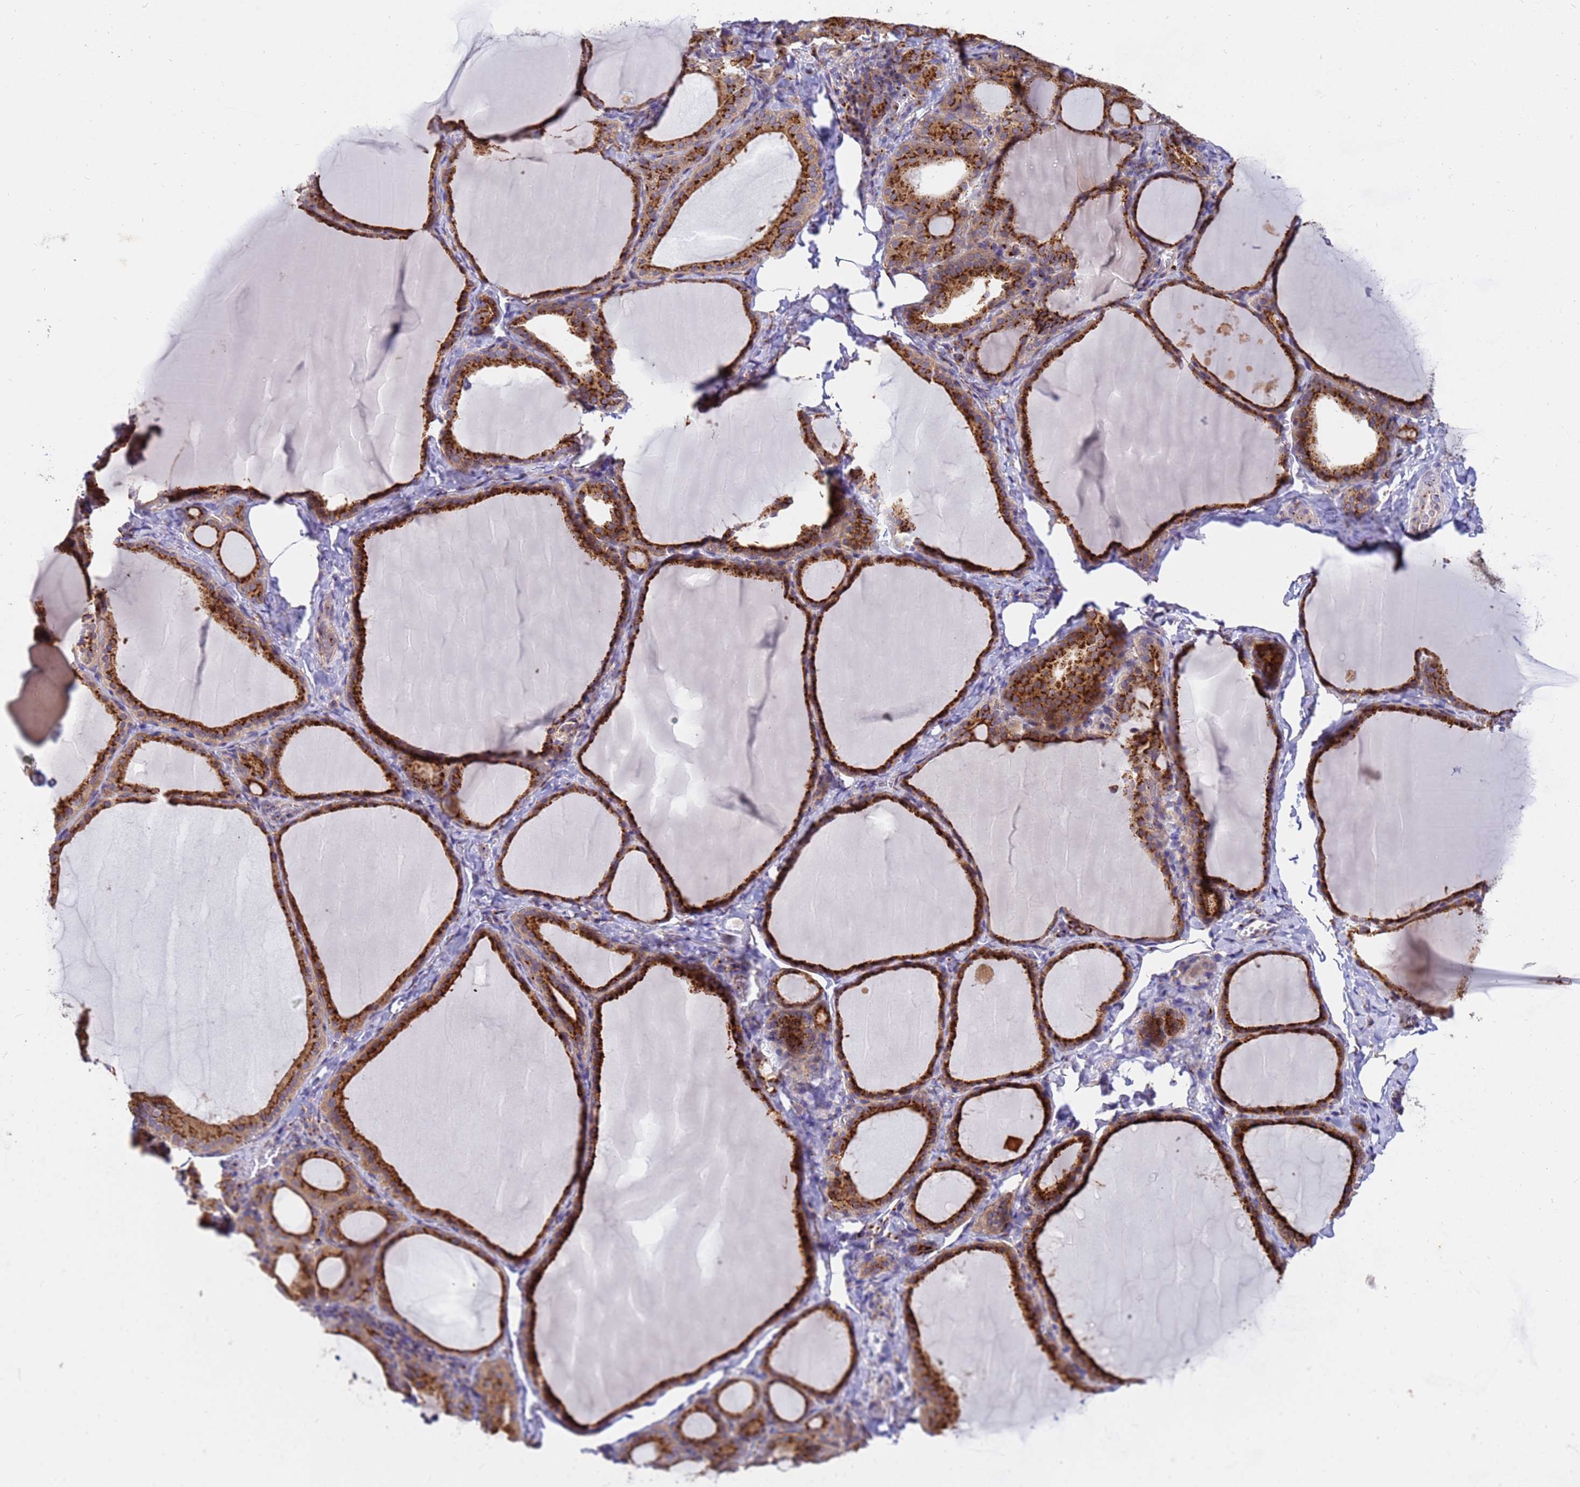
{"staining": {"intensity": "strong", "quantity": ">75%", "location": "cytoplasmic/membranous"}, "tissue": "thyroid gland", "cell_type": "Glandular cells", "image_type": "normal", "snomed": [{"axis": "morphology", "description": "Normal tissue, NOS"}, {"axis": "topography", "description": "Thyroid gland"}], "caption": "Immunohistochemical staining of benign human thyroid gland exhibits high levels of strong cytoplasmic/membranous expression in about >75% of glandular cells. Nuclei are stained in blue.", "gene": "HPS3", "patient": {"sex": "female", "age": 39}}